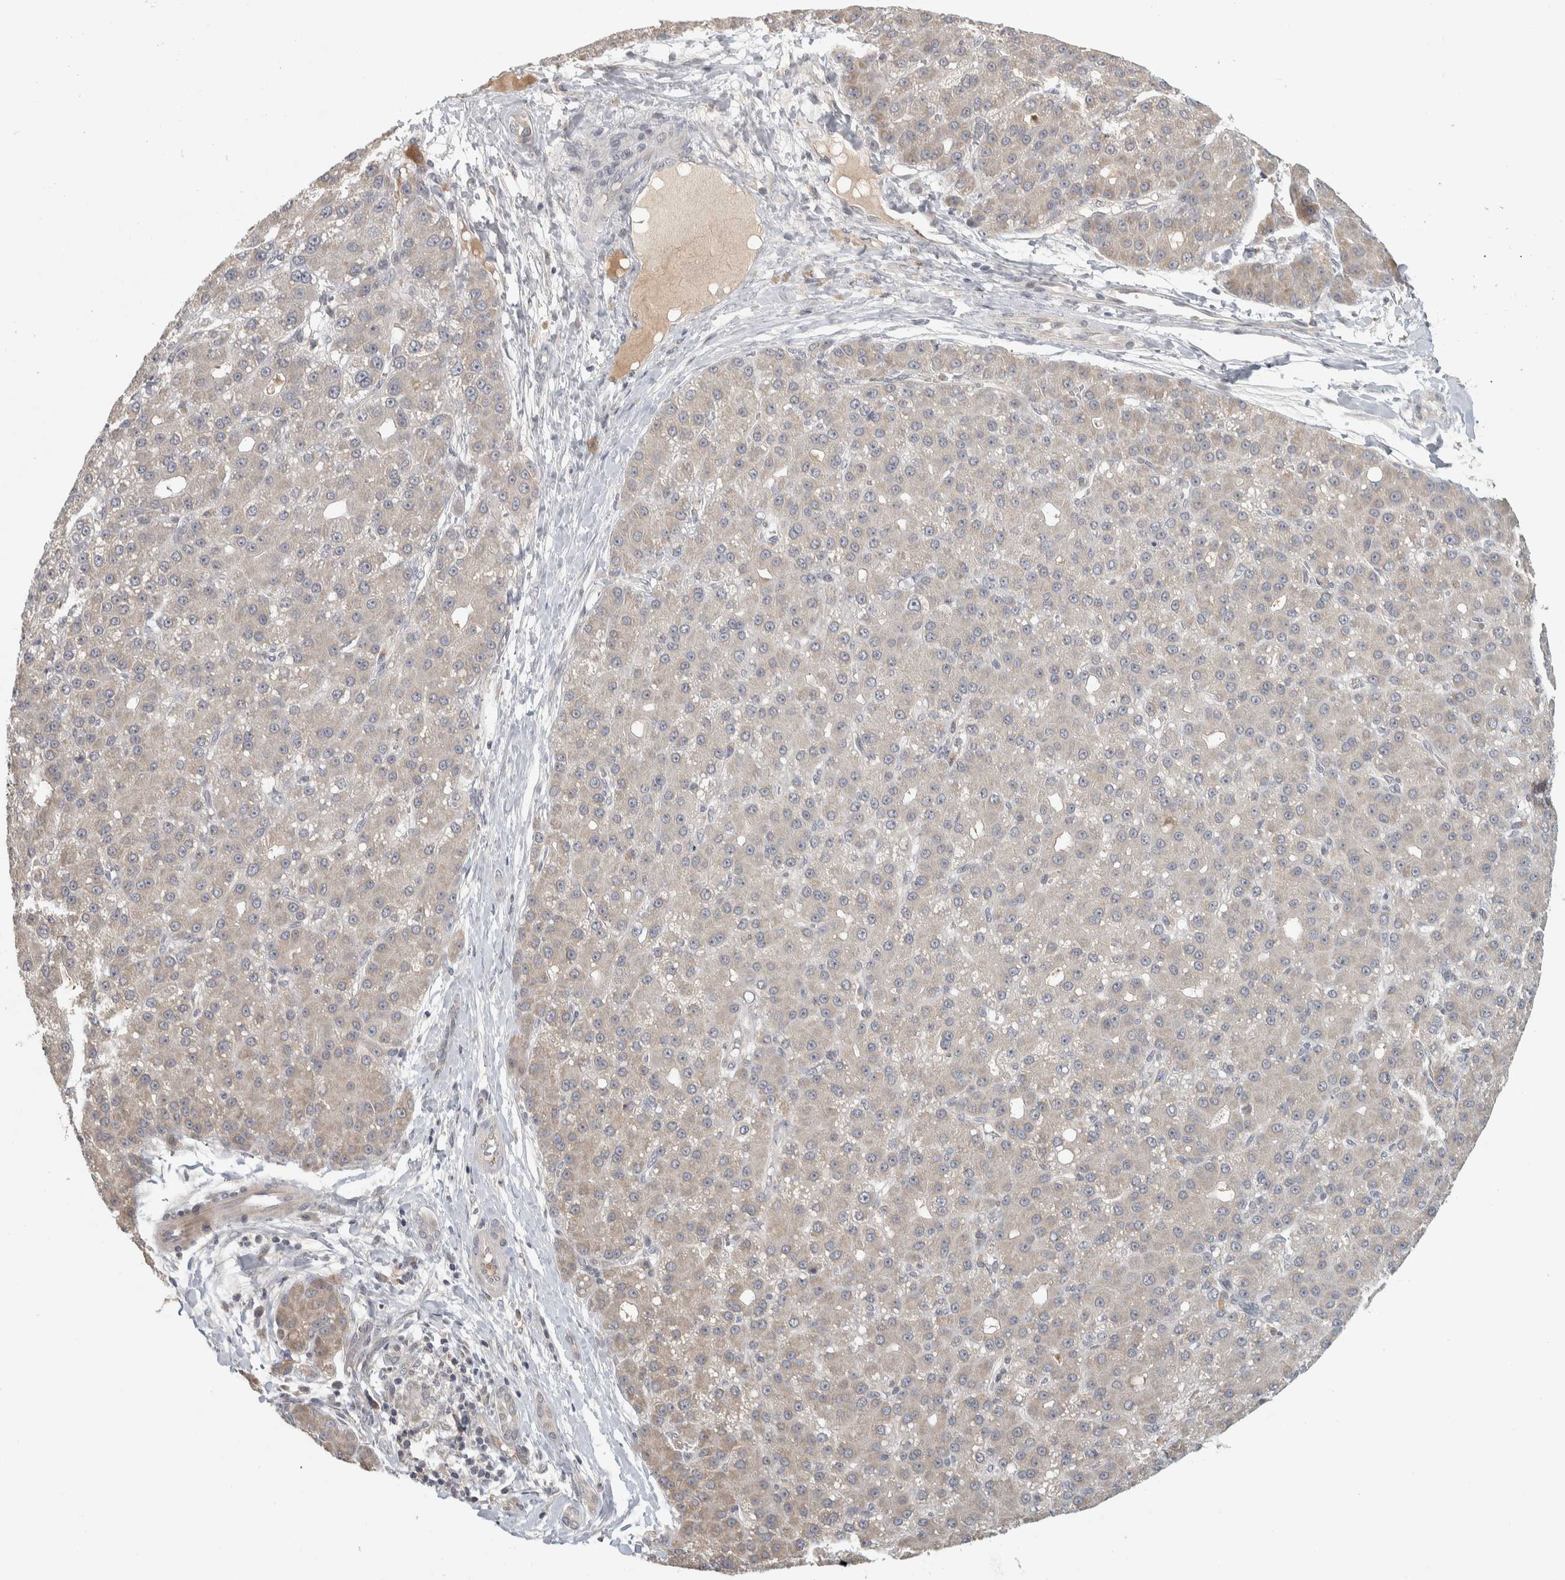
{"staining": {"intensity": "negative", "quantity": "none", "location": "none"}, "tissue": "liver cancer", "cell_type": "Tumor cells", "image_type": "cancer", "snomed": [{"axis": "morphology", "description": "Carcinoma, Hepatocellular, NOS"}, {"axis": "topography", "description": "Liver"}], "caption": "Hepatocellular carcinoma (liver) was stained to show a protein in brown. There is no significant expression in tumor cells. (Stains: DAB IHC with hematoxylin counter stain, Microscopy: brightfield microscopy at high magnification).", "gene": "AFP", "patient": {"sex": "male", "age": 67}}